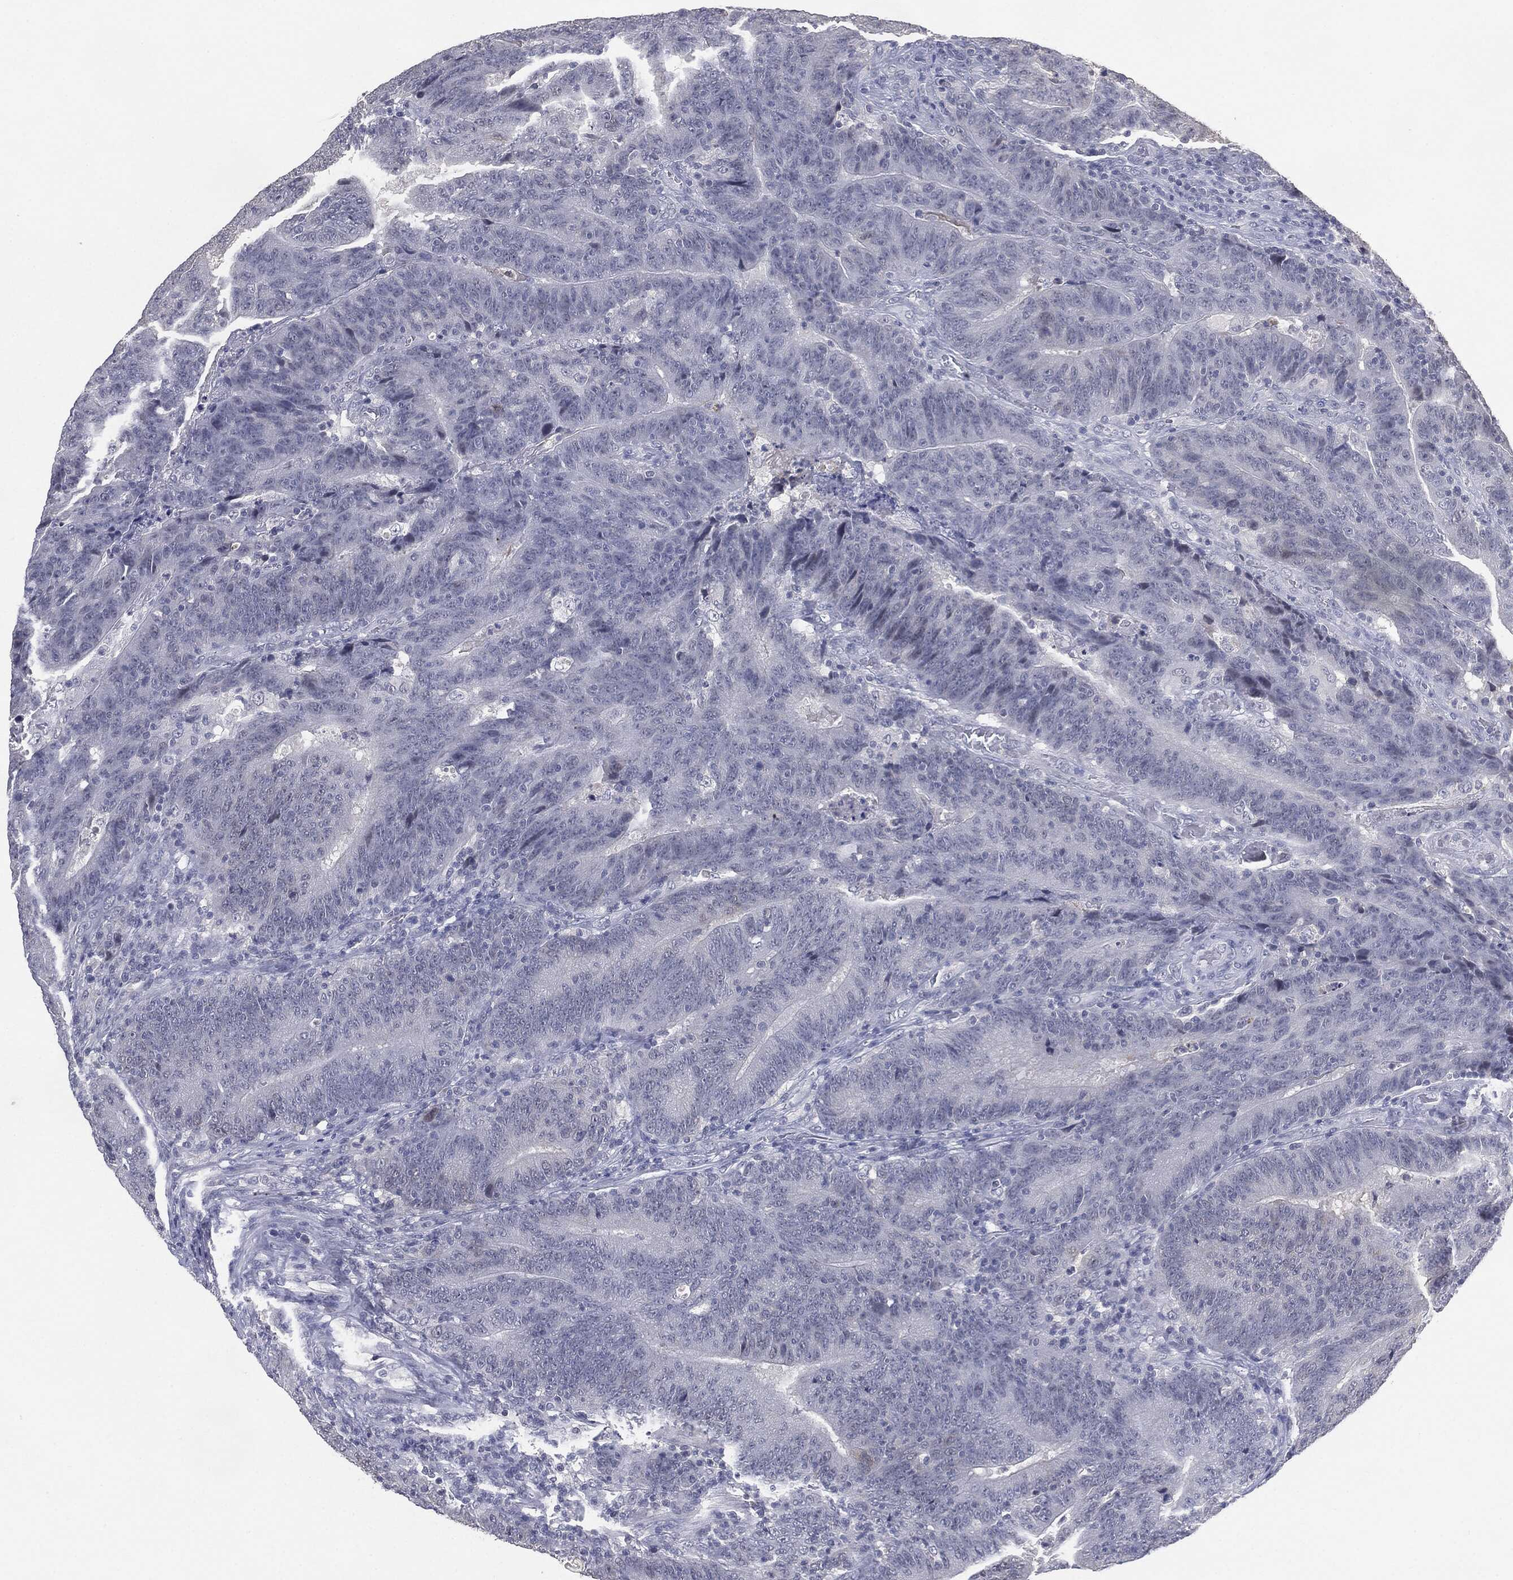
{"staining": {"intensity": "negative", "quantity": "none", "location": "none"}, "tissue": "colorectal cancer", "cell_type": "Tumor cells", "image_type": "cancer", "snomed": [{"axis": "morphology", "description": "Adenocarcinoma, NOS"}, {"axis": "topography", "description": "Colon"}], "caption": "Tumor cells show no significant staining in colorectal cancer.", "gene": "SLC2A2", "patient": {"sex": "female", "age": 75}}